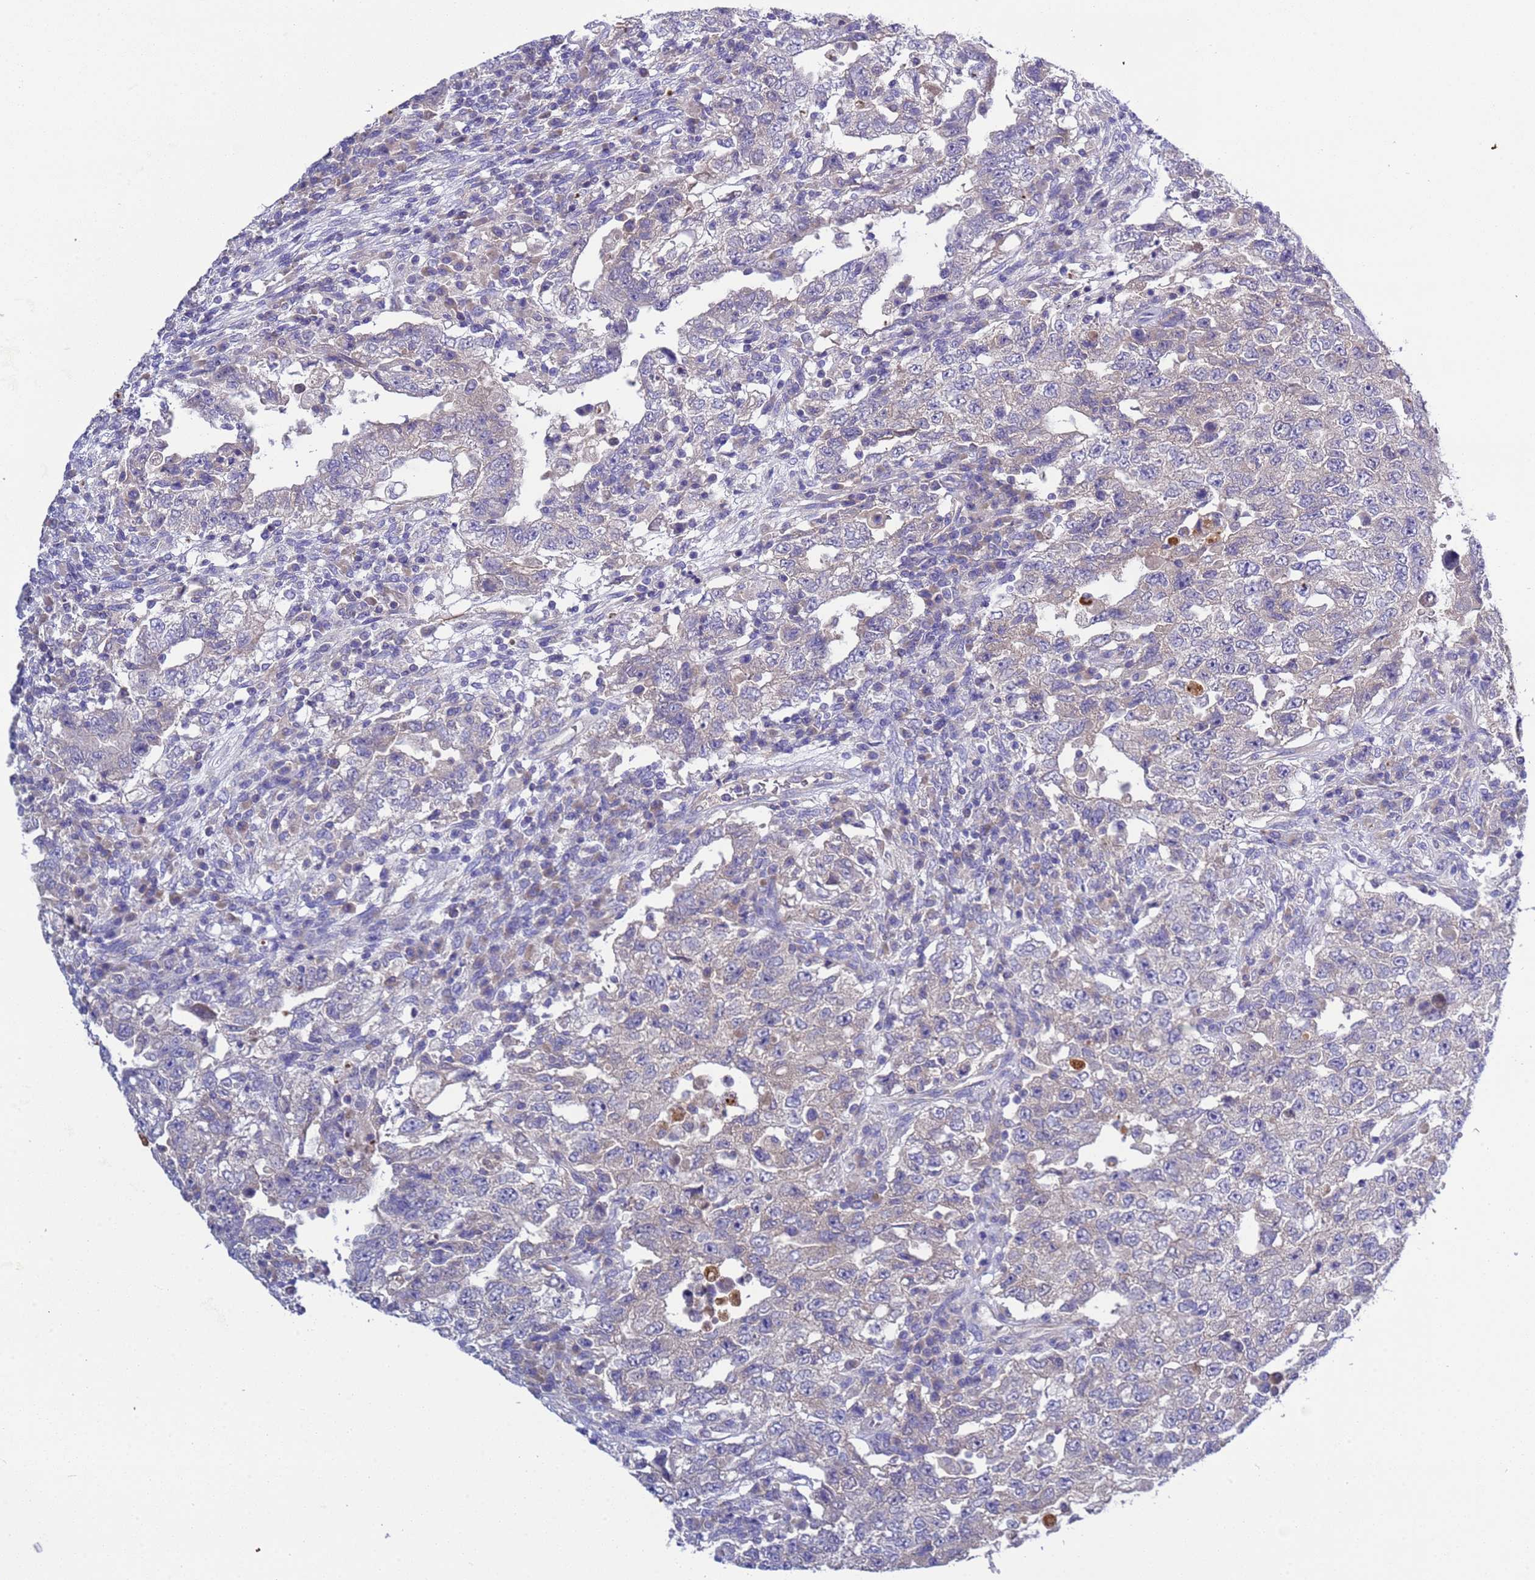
{"staining": {"intensity": "negative", "quantity": "none", "location": "none"}, "tissue": "testis cancer", "cell_type": "Tumor cells", "image_type": "cancer", "snomed": [{"axis": "morphology", "description": "Carcinoma, Embryonal, NOS"}, {"axis": "topography", "description": "Testis"}], "caption": "Testis embryonal carcinoma was stained to show a protein in brown. There is no significant expression in tumor cells.", "gene": "RC3H2", "patient": {"sex": "male", "age": 26}}